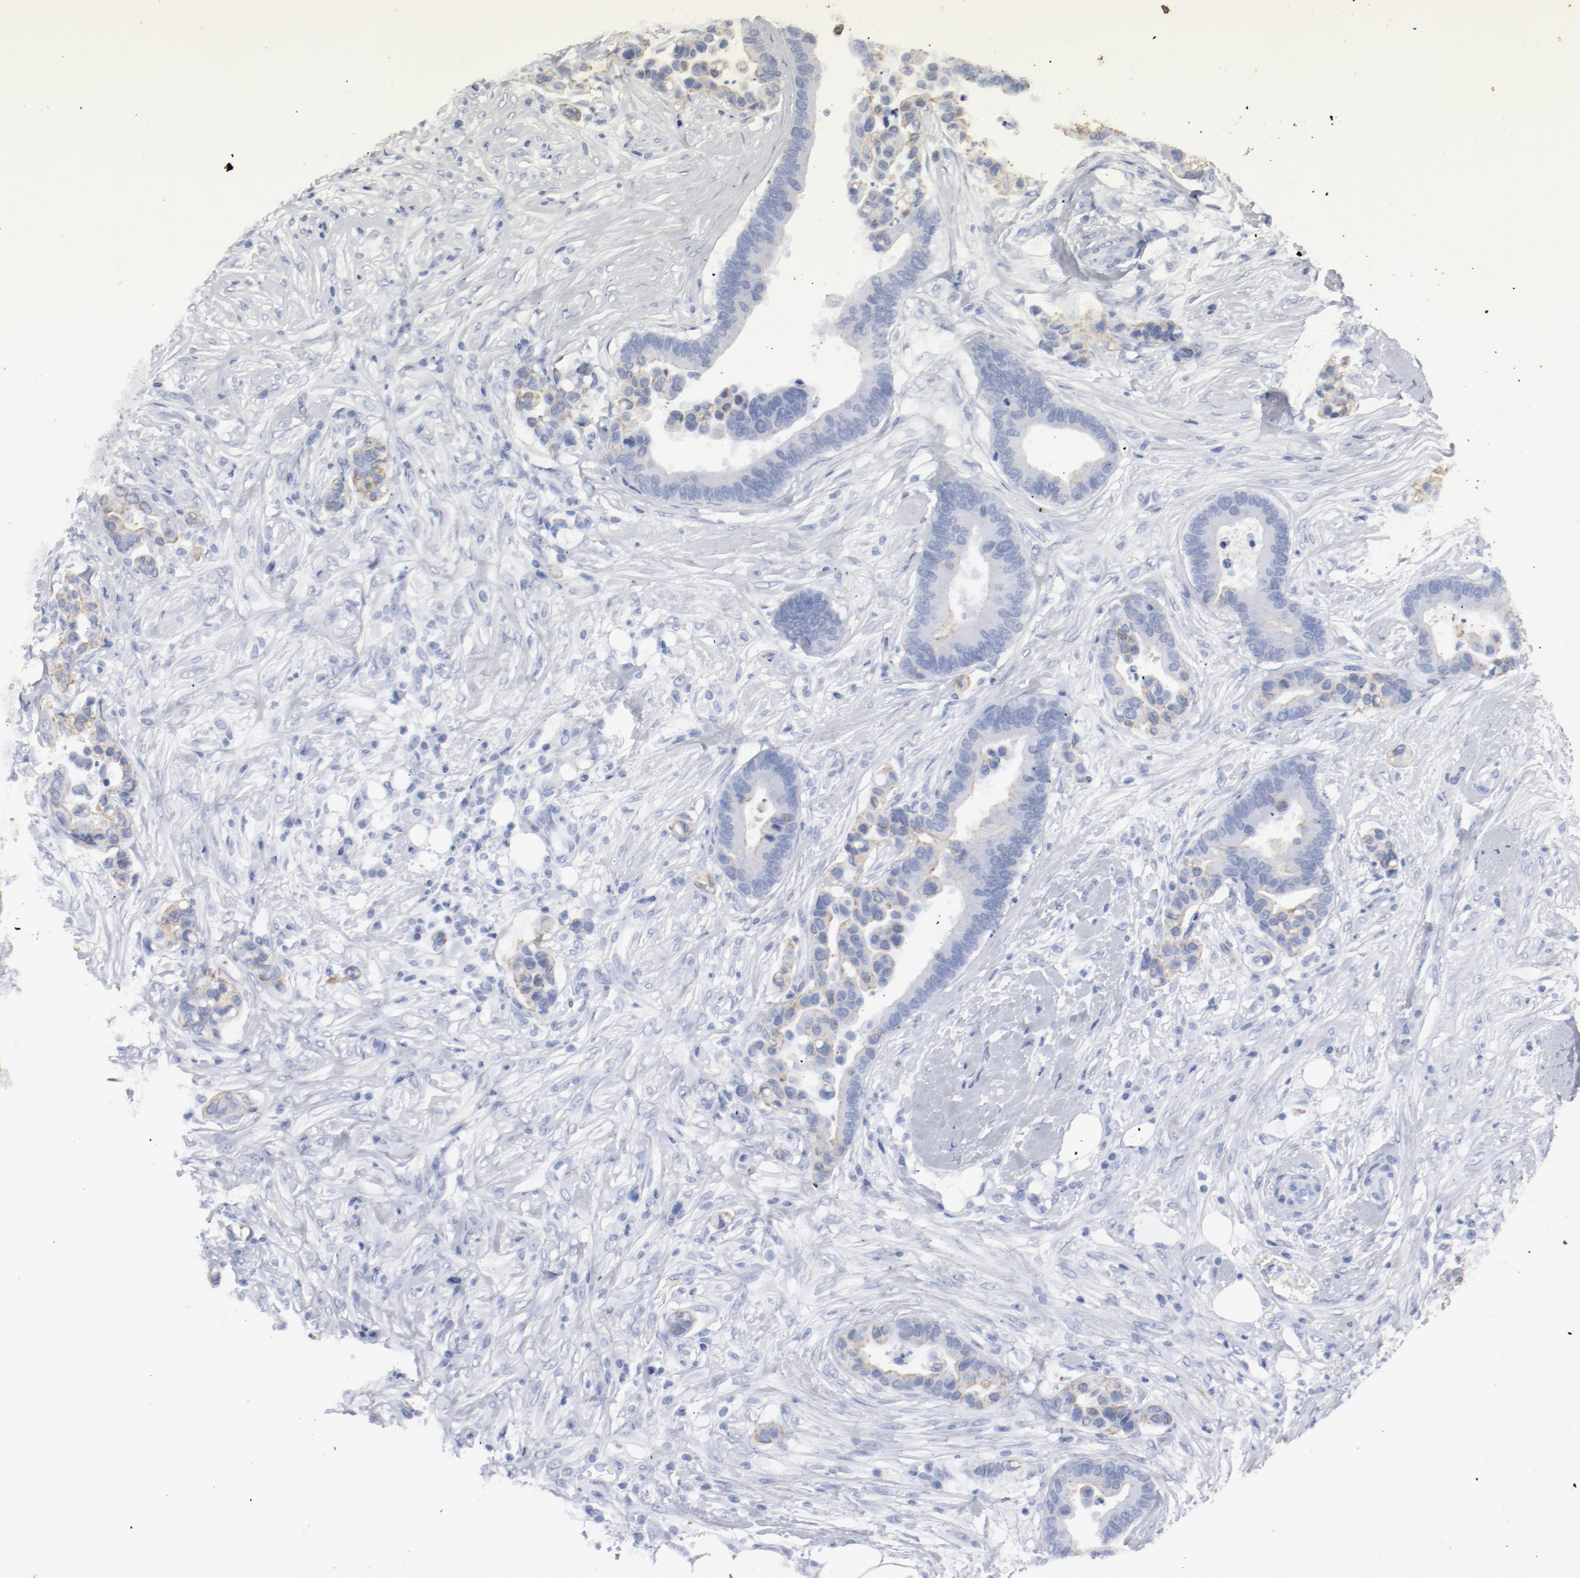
{"staining": {"intensity": "moderate", "quantity": "<25%", "location": "cytoplasmic/membranous"}, "tissue": "colorectal cancer", "cell_type": "Tumor cells", "image_type": "cancer", "snomed": [{"axis": "morphology", "description": "Adenocarcinoma, NOS"}, {"axis": "topography", "description": "Colon"}], "caption": "Immunohistochemistry photomicrograph of colorectal adenocarcinoma stained for a protein (brown), which shows low levels of moderate cytoplasmic/membranous staining in about <25% of tumor cells.", "gene": "TSPAN6", "patient": {"sex": "male", "age": 82}}